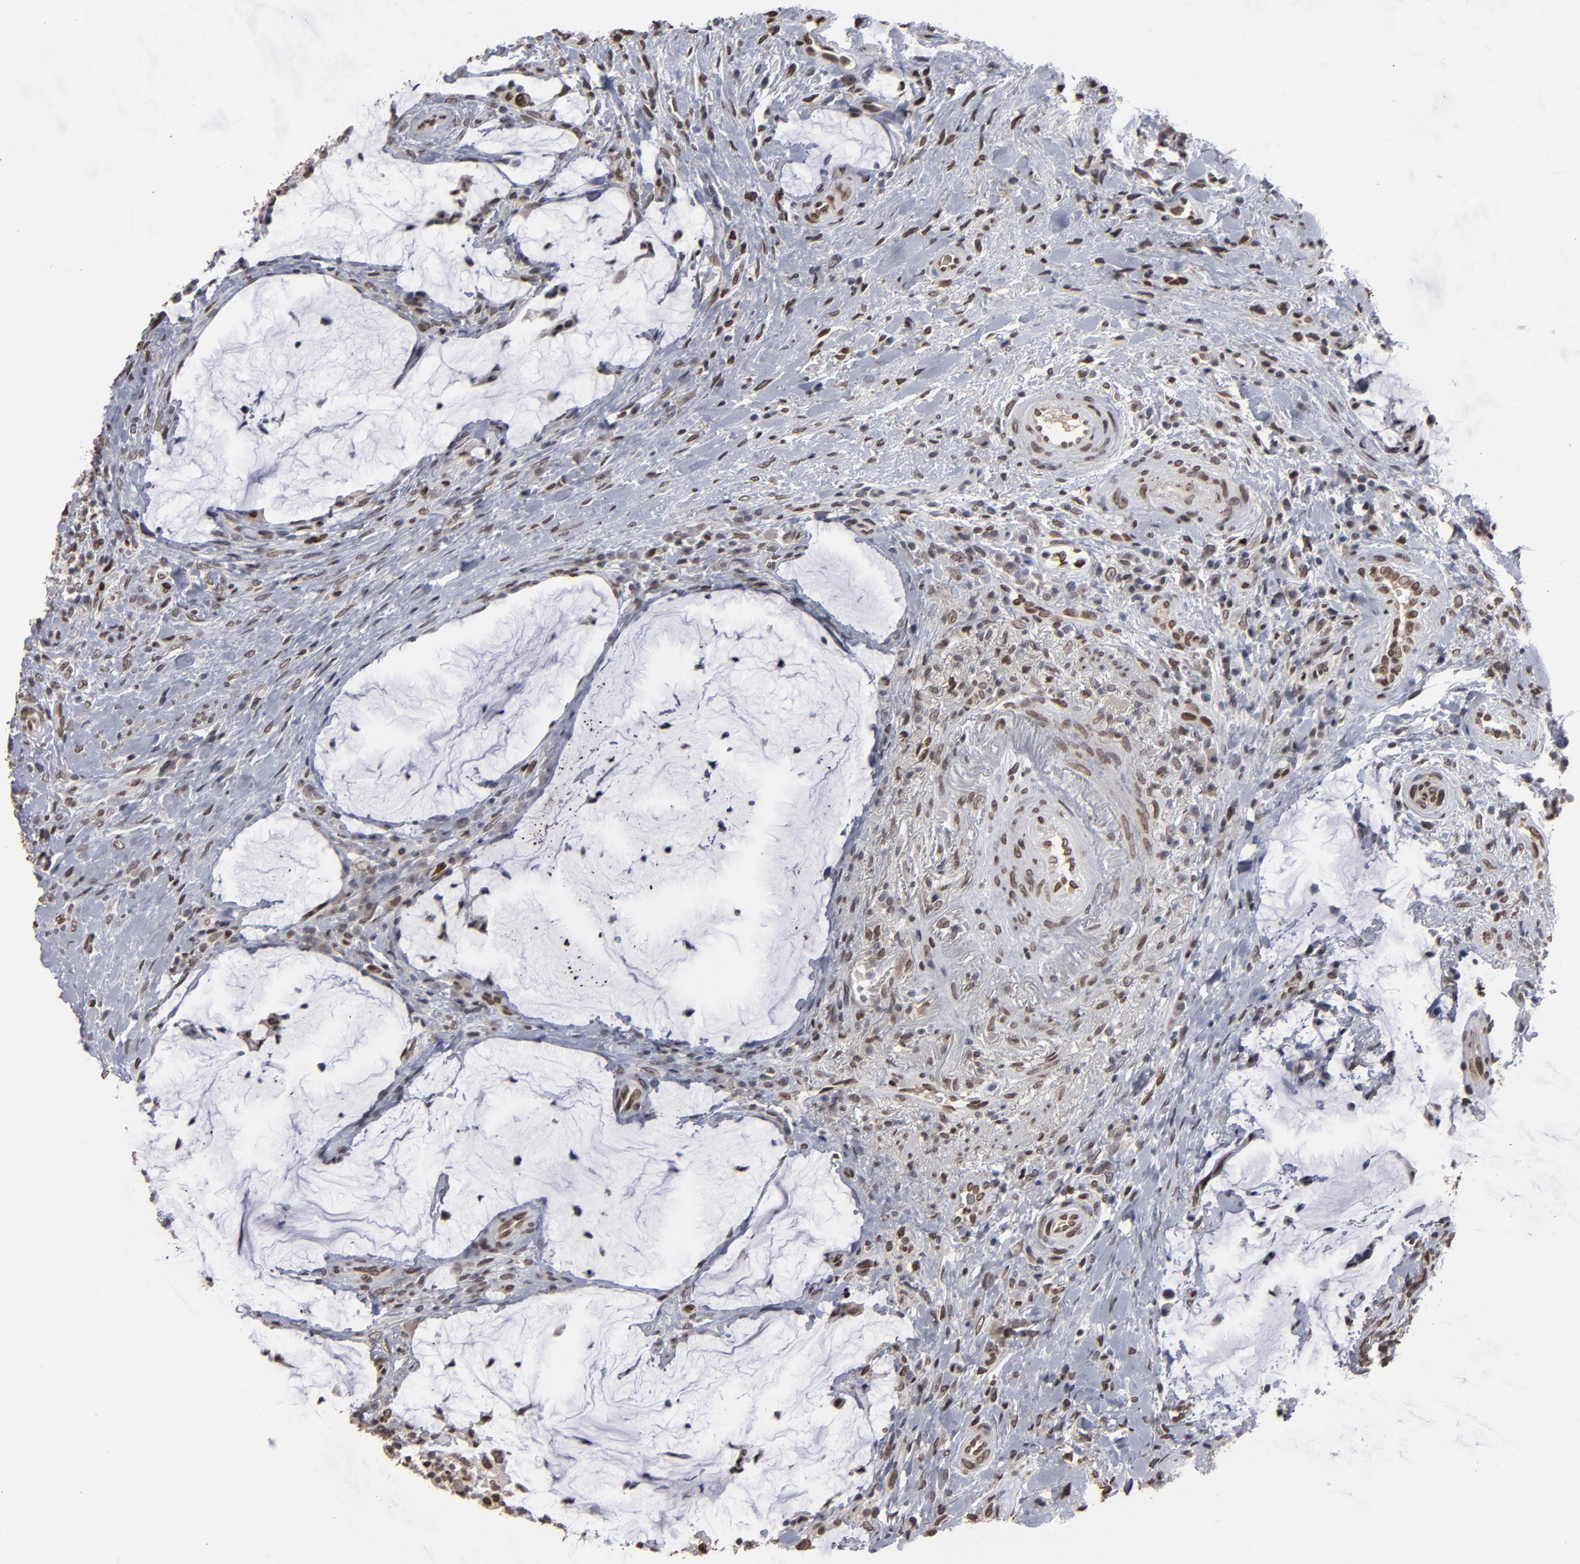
{"staining": {"intensity": "moderate", "quantity": "25%-75%", "location": "nuclear"}, "tissue": "colorectal cancer", "cell_type": "Tumor cells", "image_type": "cancer", "snomed": [{"axis": "morphology", "description": "Adenocarcinoma, NOS"}, {"axis": "topography", "description": "Rectum"}], "caption": "DAB immunohistochemical staining of human colorectal cancer demonstrates moderate nuclear protein positivity in about 25%-75% of tumor cells.", "gene": "BAZ1A", "patient": {"sex": "female", "age": 71}}